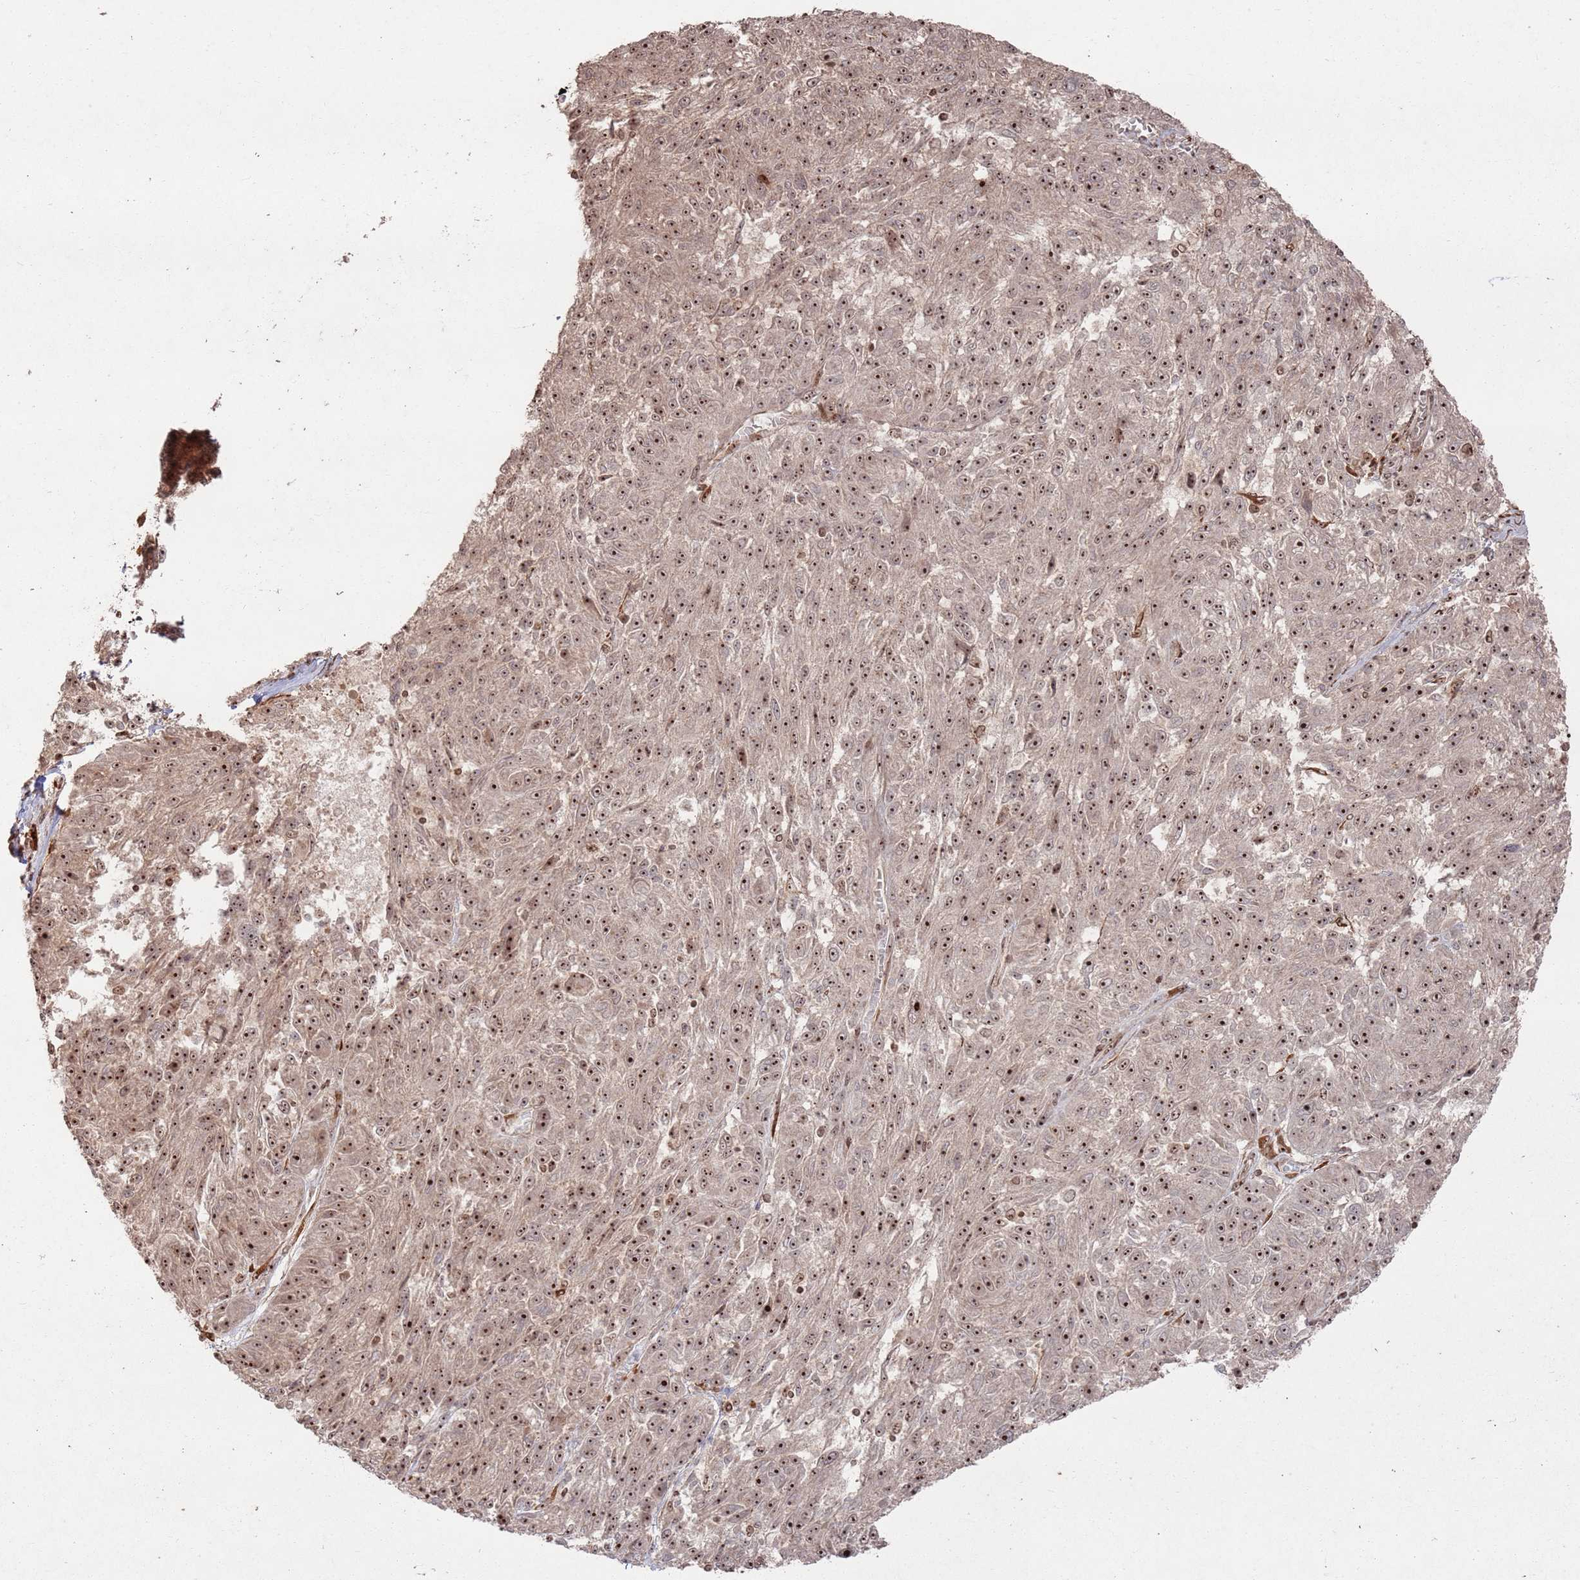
{"staining": {"intensity": "strong", "quantity": ">75%", "location": "nuclear"}, "tissue": "melanoma", "cell_type": "Tumor cells", "image_type": "cancer", "snomed": [{"axis": "morphology", "description": "Malignant melanoma, NOS"}, {"axis": "topography", "description": "Skin"}], "caption": "Melanoma stained with immunohistochemistry exhibits strong nuclear expression in approximately >75% of tumor cells. Using DAB (brown) and hematoxylin (blue) stains, captured at high magnification using brightfield microscopy.", "gene": "UTP11", "patient": {"sex": "male", "age": 53}}